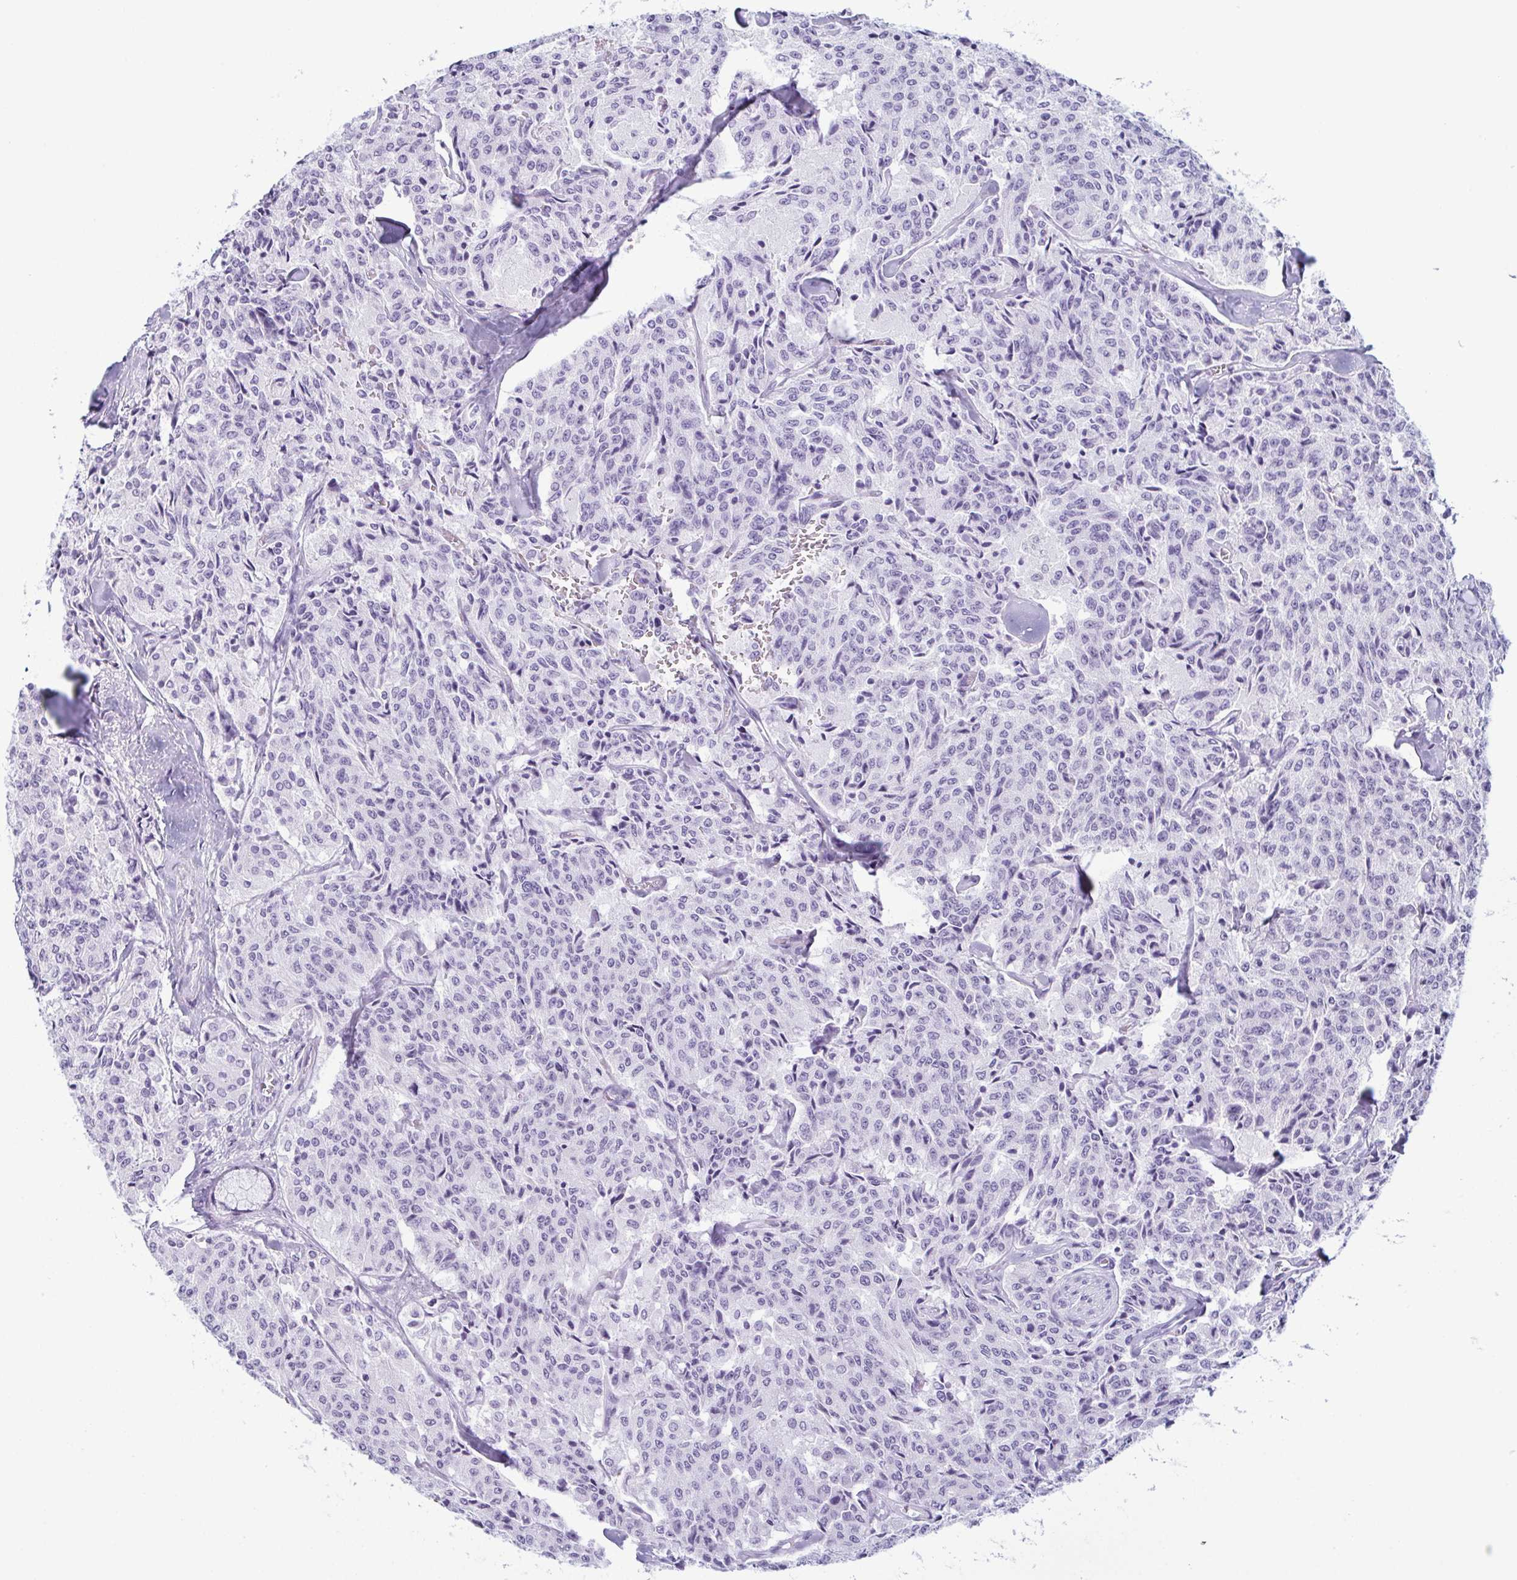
{"staining": {"intensity": "negative", "quantity": "none", "location": "none"}, "tissue": "carcinoid", "cell_type": "Tumor cells", "image_type": "cancer", "snomed": [{"axis": "morphology", "description": "Carcinoid, malignant, NOS"}, {"axis": "topography", "description": "Lung"}], "caption": "This is an immunohistochemistry (IHC) histopathology image of human carcinoid. There is no expression in tumor cells.", "gene": "RBM7", "patient": {"sex": "male", "age": 71}}